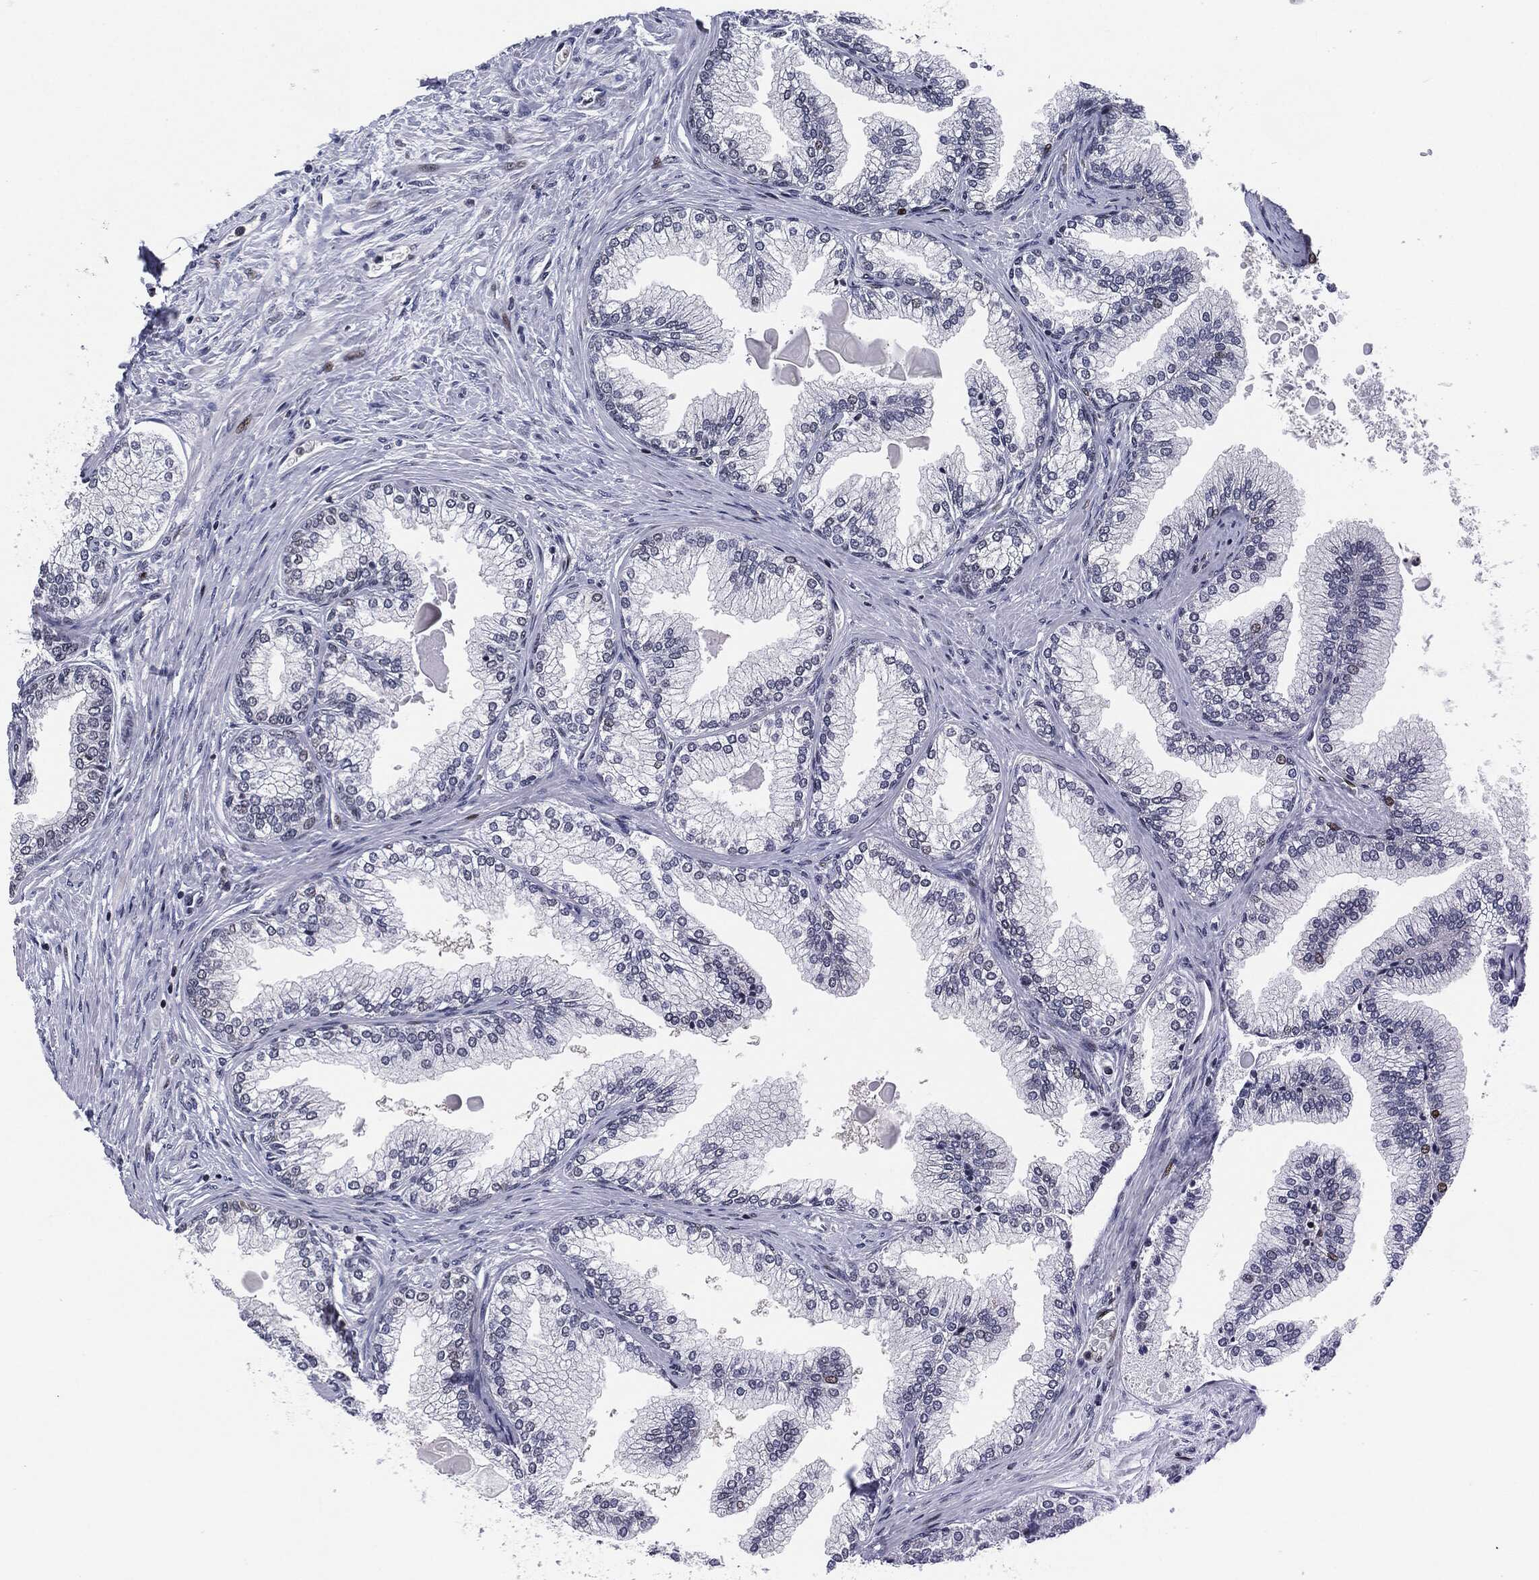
{"staining": {"intensity": "moderate", "quantity": "<25%", "location": "nuclear"}, "tissue": "prostate", "cell_type": "Glandular cells", "image_type": "normal", "snomed": [{"axis": "morphology", "description": "Normal tissue, NOS"}, {"axis": "topography", "description": "Prostate"}], "caption": "Immunohistochemistry (IHC) photomicrograph of benign prostate stained for a protein (brown), which shows low levels of moderate nuclear expression in approximately <25% of glandular cells.", "gene": "AKT2", "patient": {"sex": "male", "age": 72}}